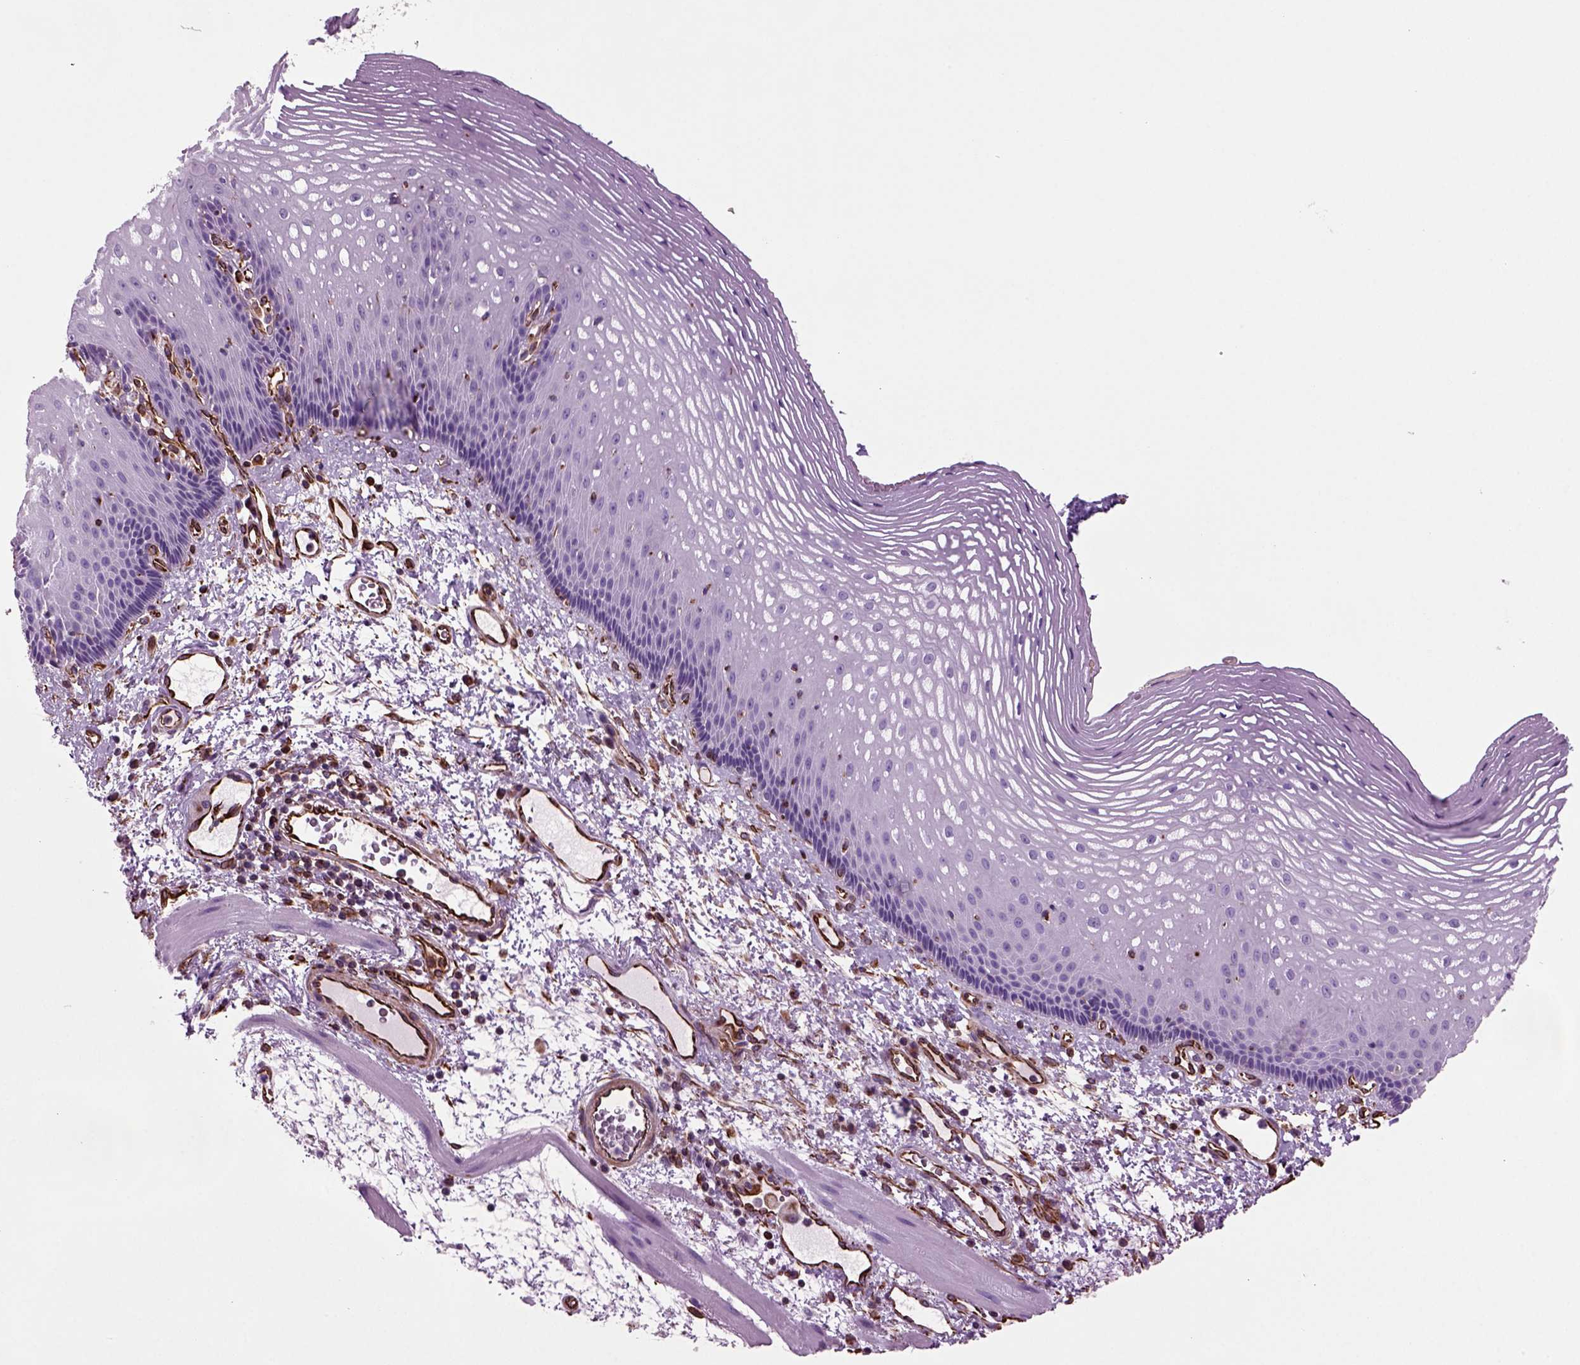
{"staining": {"intensity": "negative", "quantity": "none", "location": "none"}, "tissue": "esophagus", "cell_type": "Squamous epithelial cells", "image_type": "normal", "snomed": [{"axis": "morphology", "description": "Normal tissue, NOS"}, {"axis": "topography", "description": "Esophagus"}], "caption": "The IHC micrograph has no significant staining in squamous epithelial cells of esophagus.", "gene": "ACER3", "patient": {"sex": "male", "age": 76}}